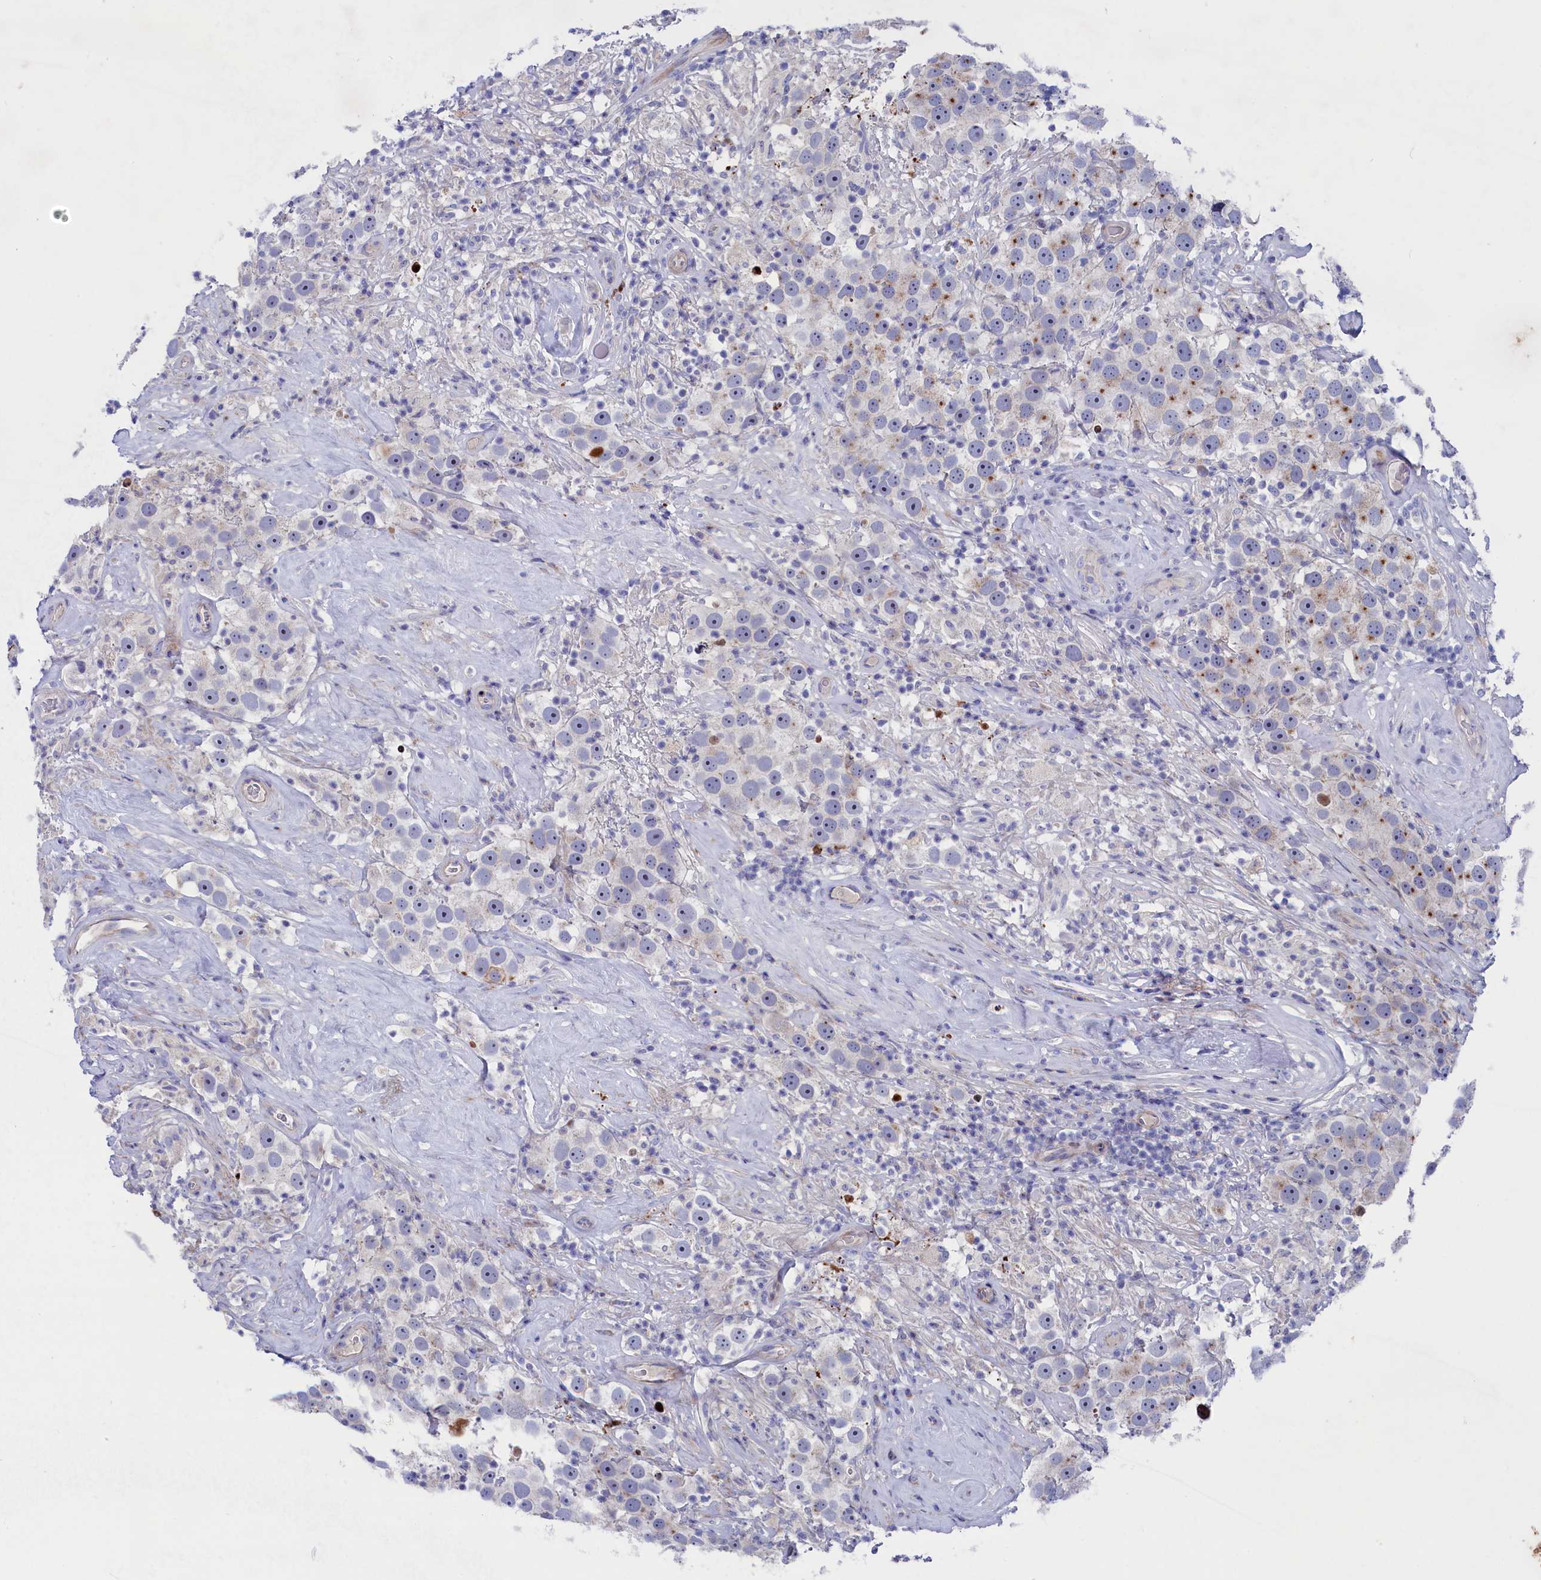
{"staining": {"intensity": "moderate", "quantity": "<25%", "location": "cytoplasmic/membranous"}, "tissue": "testis cancer", "cell_type": "Tumor cells", "image_type": "cancer", "snomed": [{"axis": "morphology", "description": "Seminoma, NOS"}, {"axis": "topography", "description": "Testis"}], "caption": "High-power microscopy captured an immunohistochemistry (IHC) photomicrograph of testis seminoma, revealing moderate cytoplasmic/membranous staining in approximately <25% of tumor cells.", "gene": "NUDT7", "patient": {"sex": "male", "age": 49}}